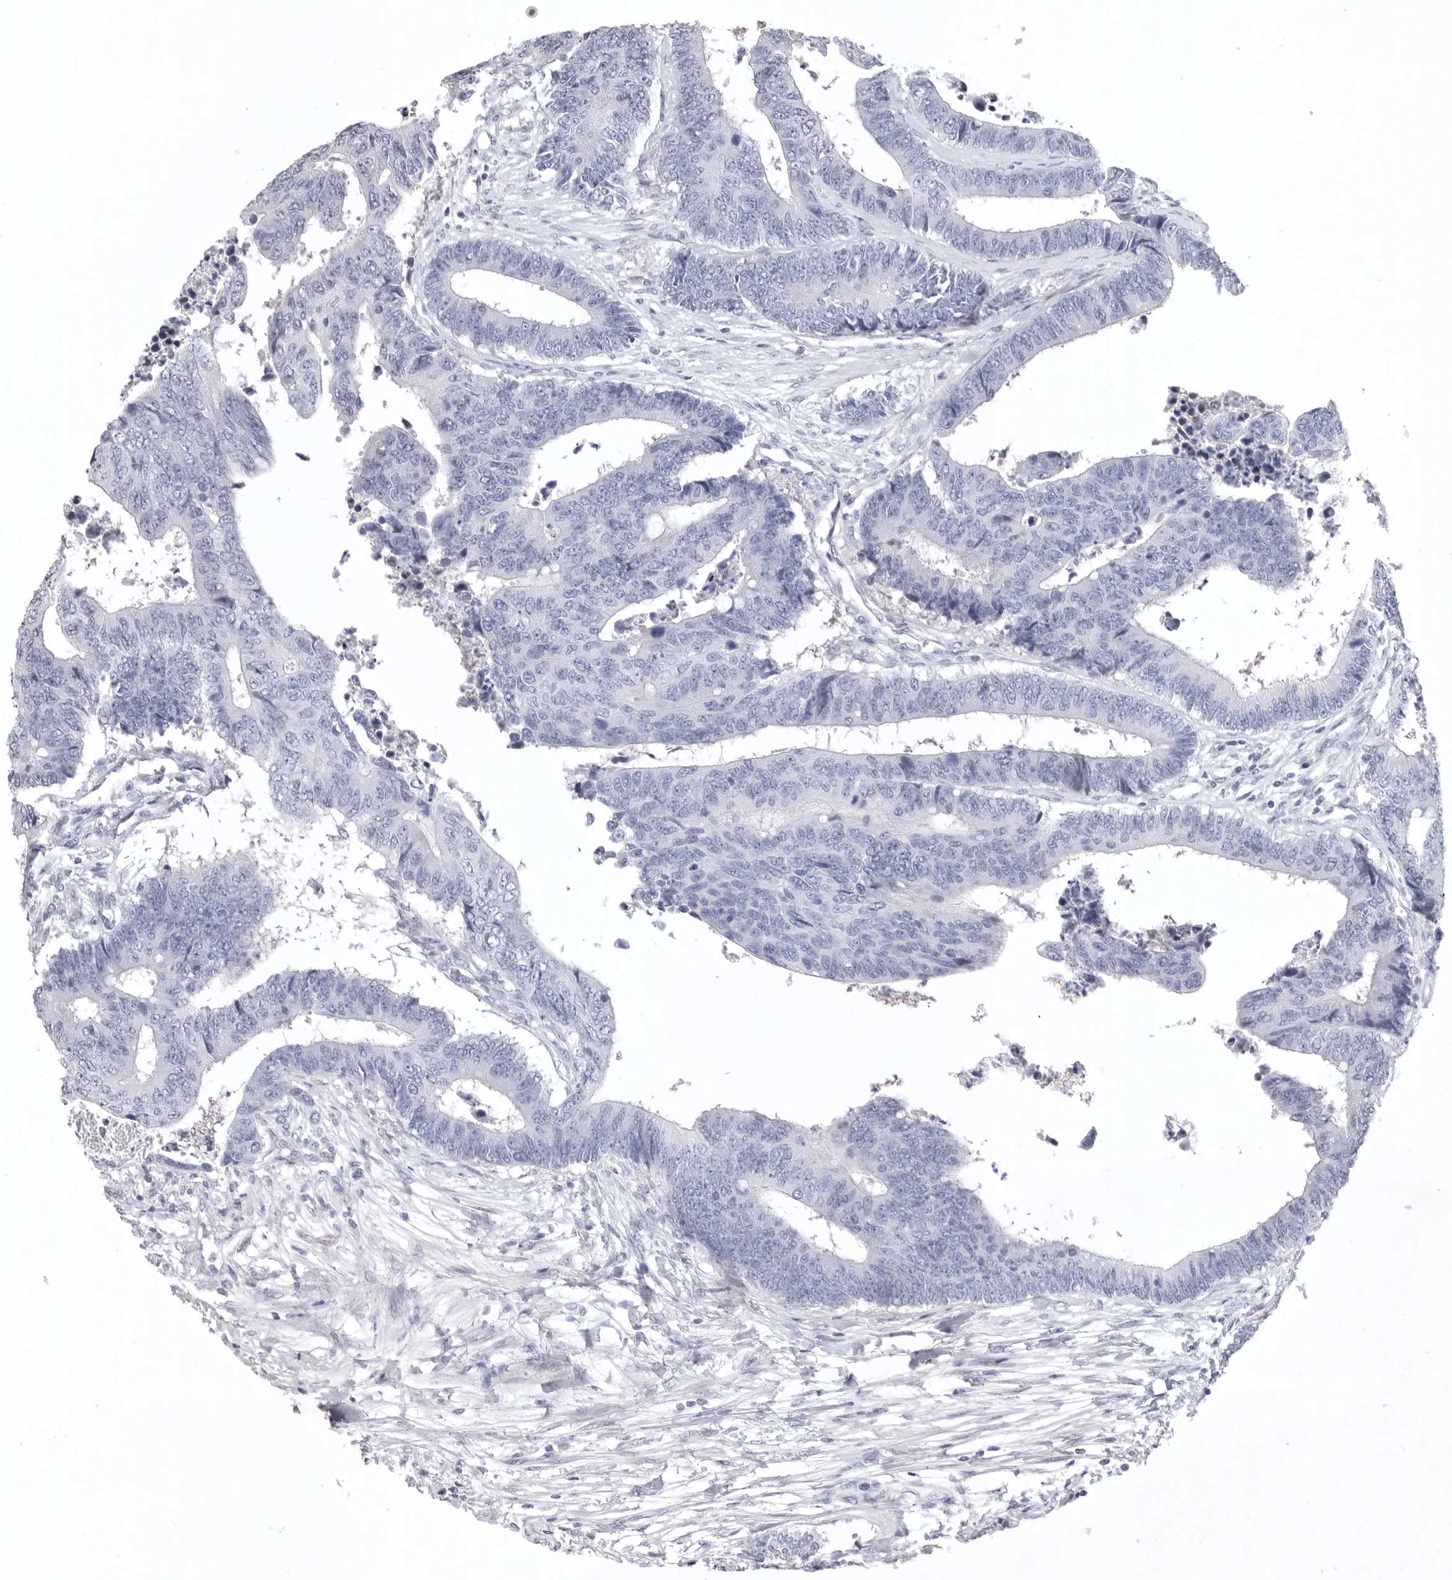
{"staining": {"intensity": "negative", "quantity": "none", "location": "none"}, "tissue": "colorectal cancer", "cell_type": "Tumor cells", "image_type": "cancer", "snomed": [{"axis": "morphology", "description": "Adenocarcinoma, NOS"}, {"axis": "topography", "description": "Rectum"}], "caption": "High power microscopy micrograph of an immunohistochemistry (IHC) histopathology image of colorectal cancer (adenocarcinoma), revealing no significant staining in tumor cells.", "gene": "TNR", "patient": {"sex": "male", "age": 84}}